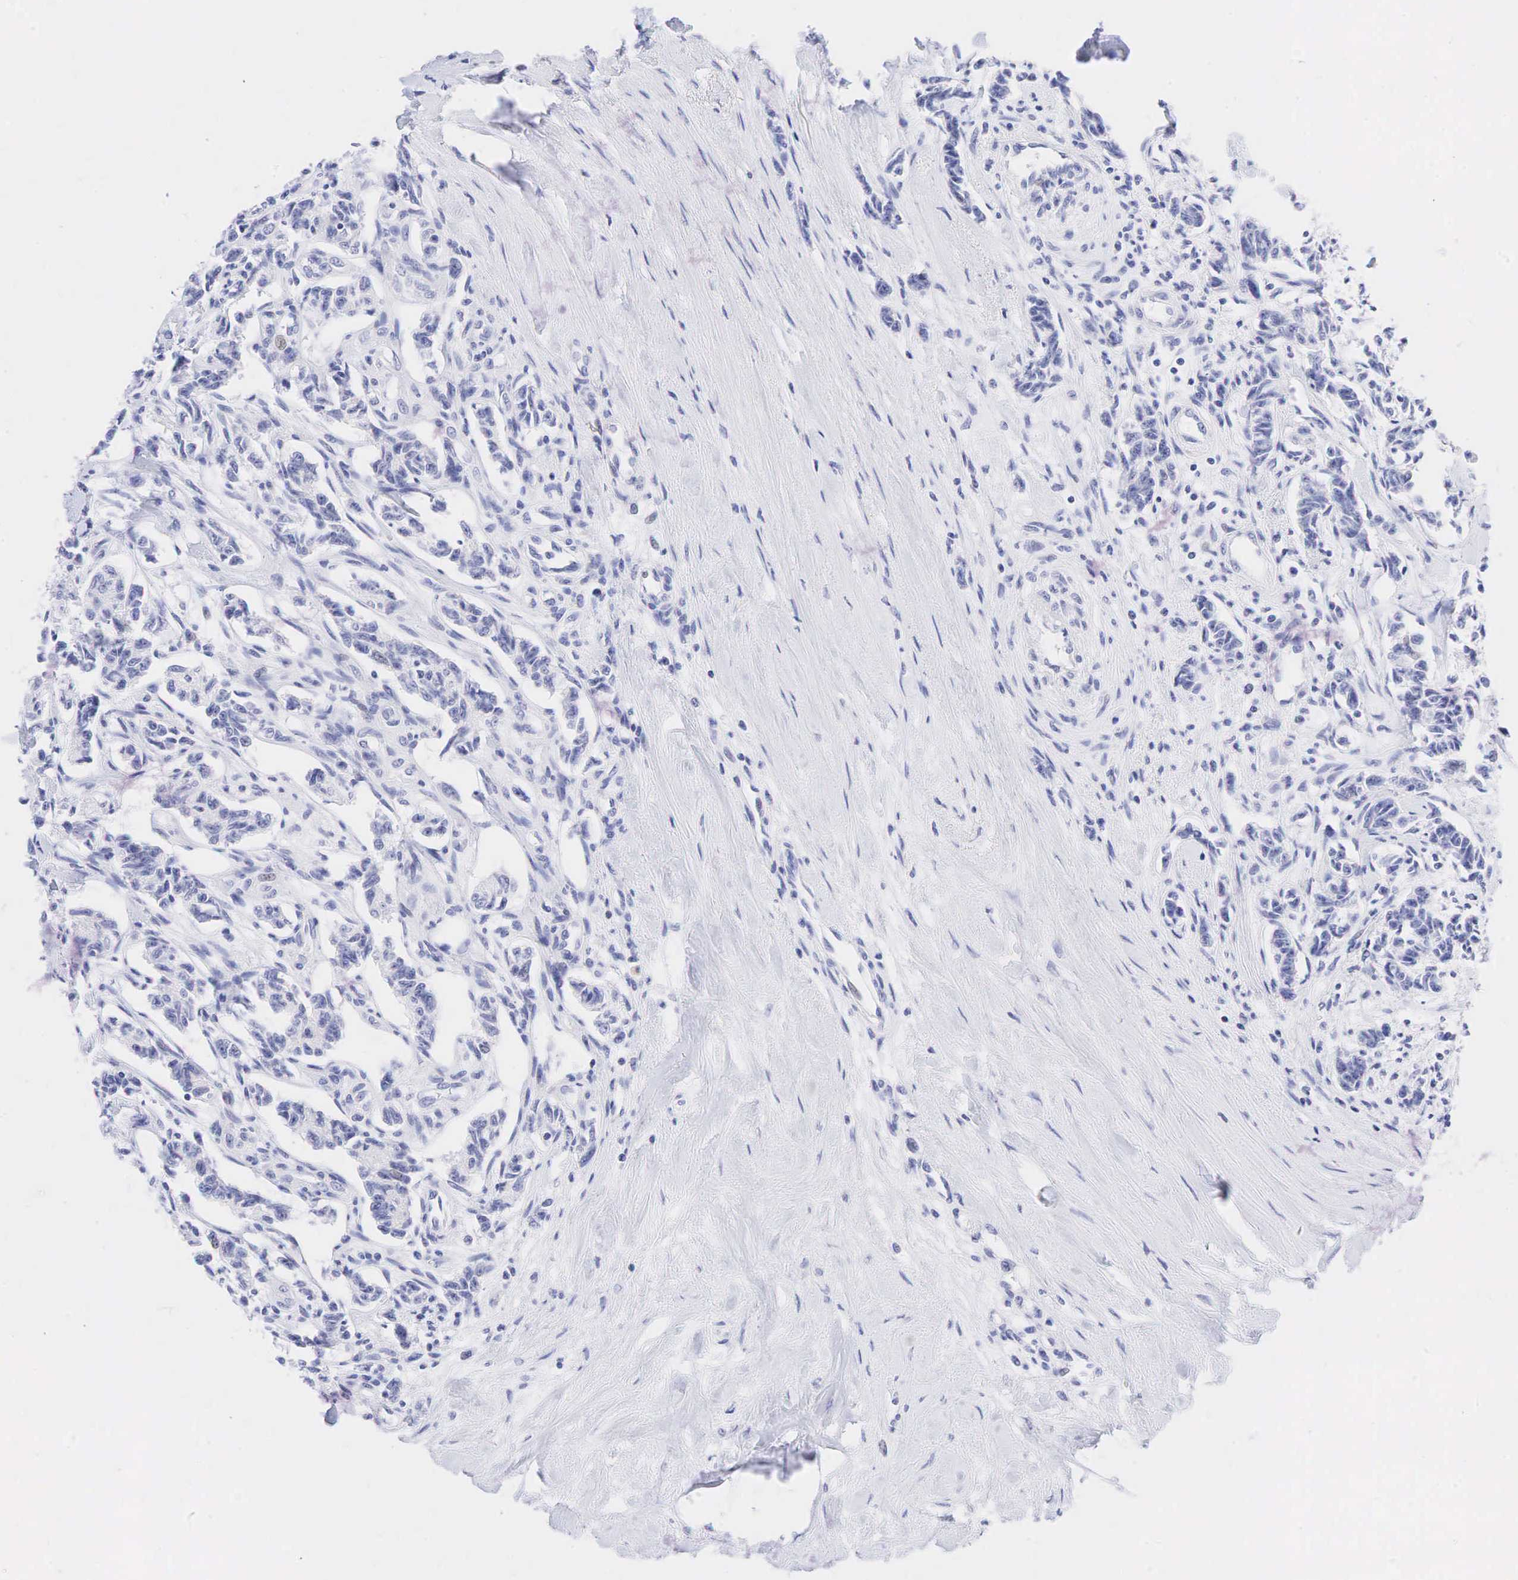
{"staining": {"intensity": "negative", "quantity": "none", "location": "none"}, "tissue": "renal cancer", "cell_type": "Tumor cells", "image_type": "cancer", "snomed": [{"axis": "morphology", "description": "Carcinoid, malignant, NOS"}, {"axis": "topography", "description": "Kidney"}], "caption": "Tumor cells show no significant positivity in renal carcinoid (malignant). (DAB (3,3'-diaminobenzidine) immunohistochemistry visualized using brightfield microscopy, high magnification).", "gene": "AR", "patient": {"sex": "female", "age": 41}}